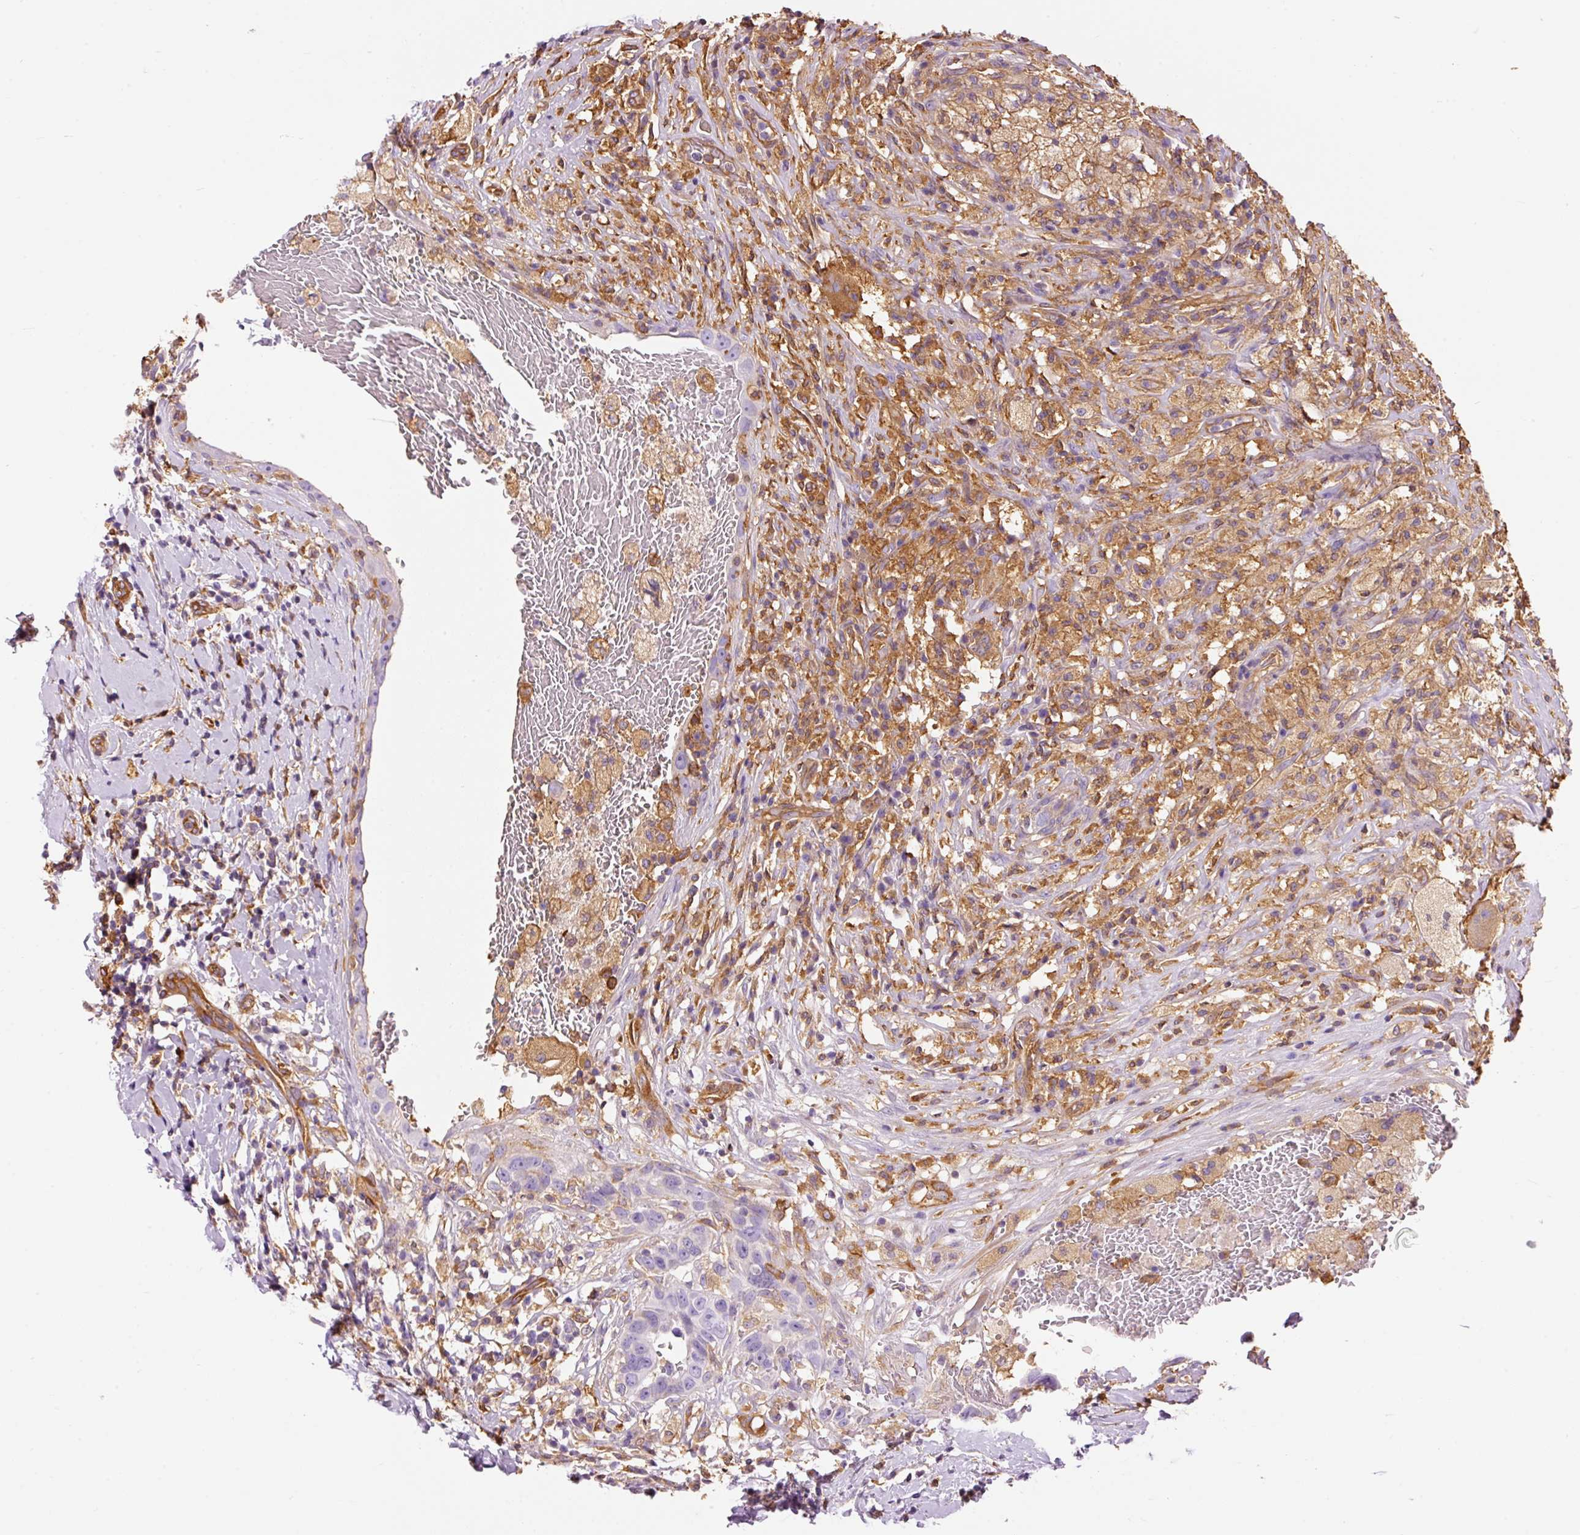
{"staining": {"intensity": "negative", "quantity": "none", "location": "none"}, "tissue": "breast cancer", "cell_type": "Tumor cells", "image_type": "cancer", "snomed": [{"axis": "morphology", "description": "Duct carcinoma"}, {"axis": "topography", "description": "Breast"}], "caption": "Micrograph shows no significant protein expression in tumor cells of breast infiltrating ductal carcinoma. Nuclei are stained in blue.", "gene": "IL10RB", "patient": {"sex": "female", "age": 27}}